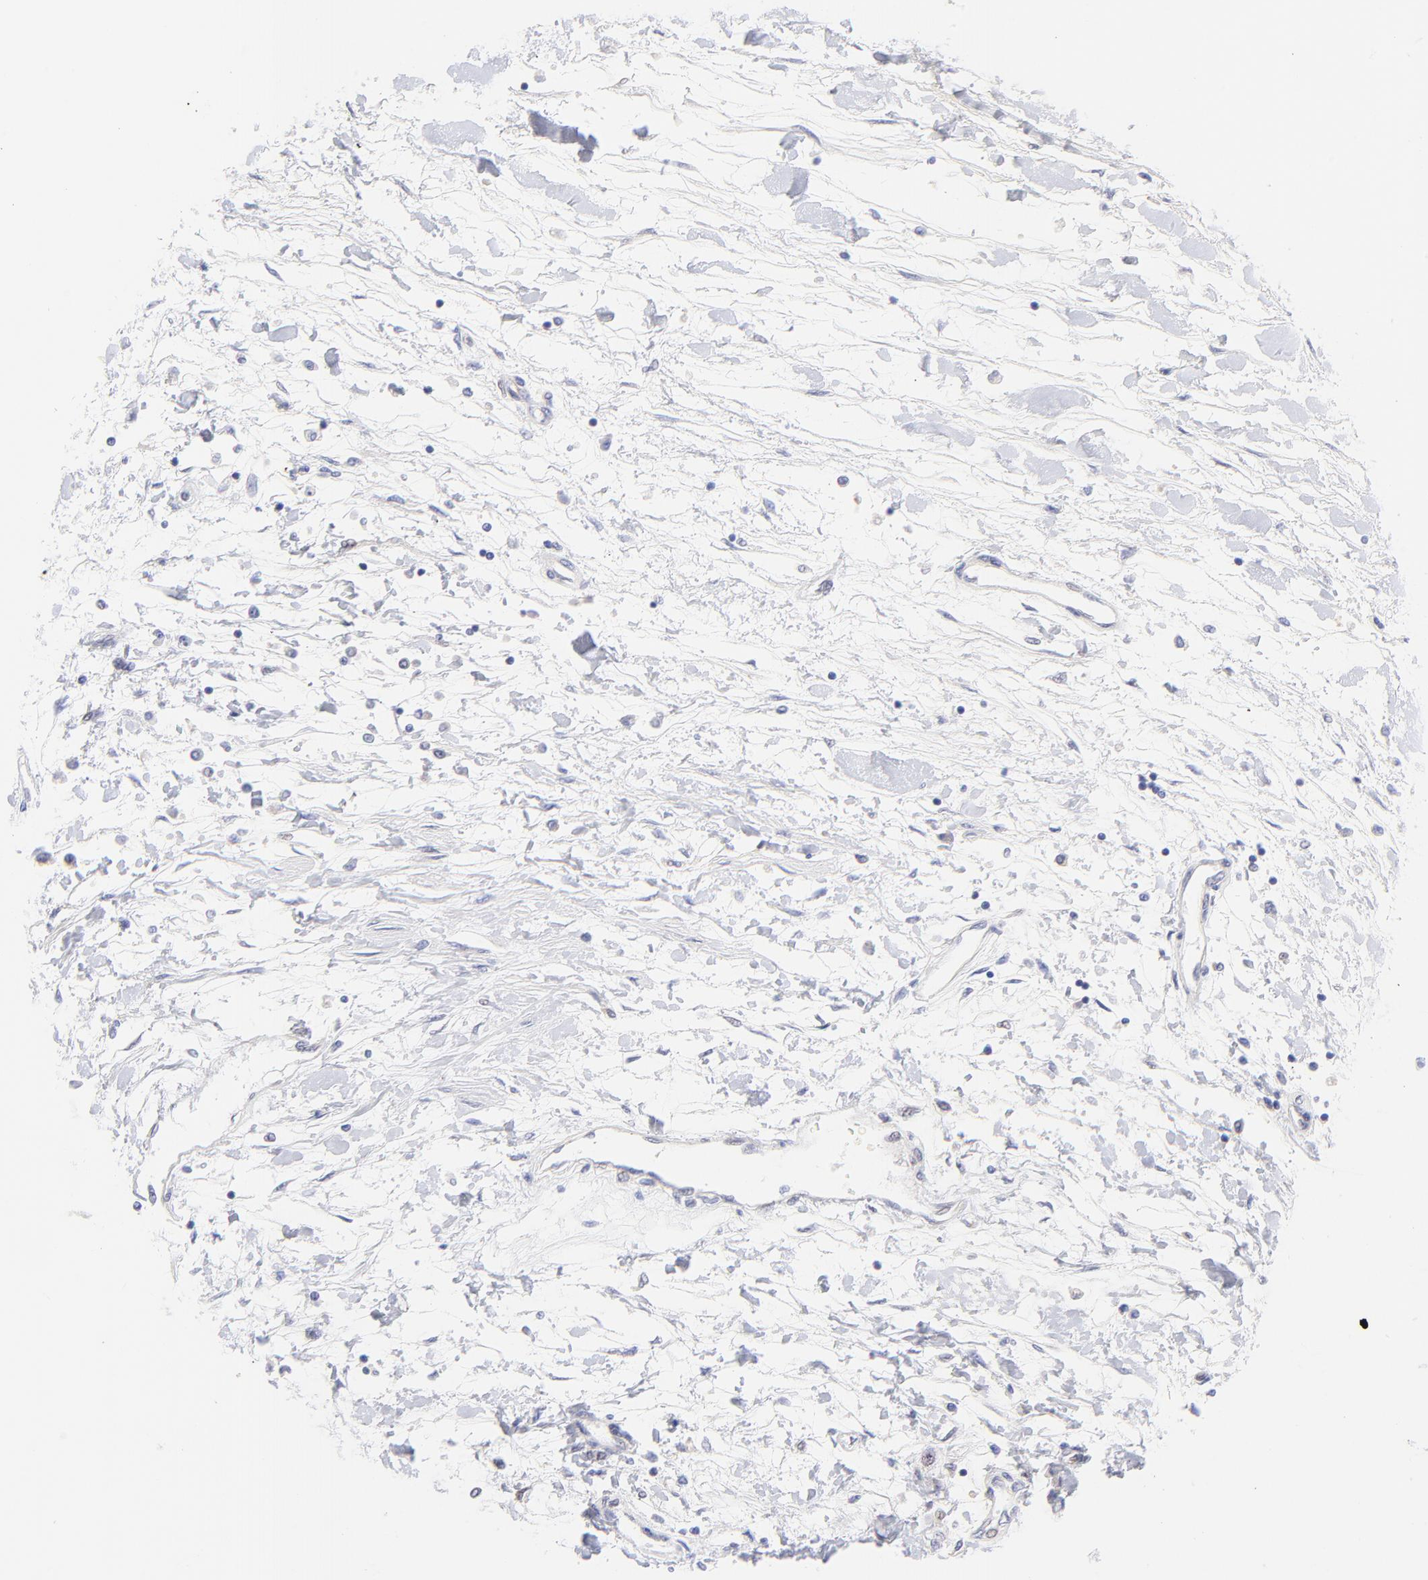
{"staining": {"intensity": "moderate", "quantity": "<25%", "location": "nuclear"}, "tissue": "renal cancer", "cell_type": "Tumor cells", "image_type": "cancer", "snomed": [{"axis": "morphology", "description": "Adenocarcinoma, NOS"}, {"axis": "topography", "description": "Kidney"}], "caption": "Immunohistochemistry (IHC) image of adenocarcinoma (renal) stained for a protein (brown), which reveals low levels of moderate nuclear positivity in approximately <25% of tumor cells.", "gene": "PBDC1", "patient": {"sex": "male", "age": 57}}